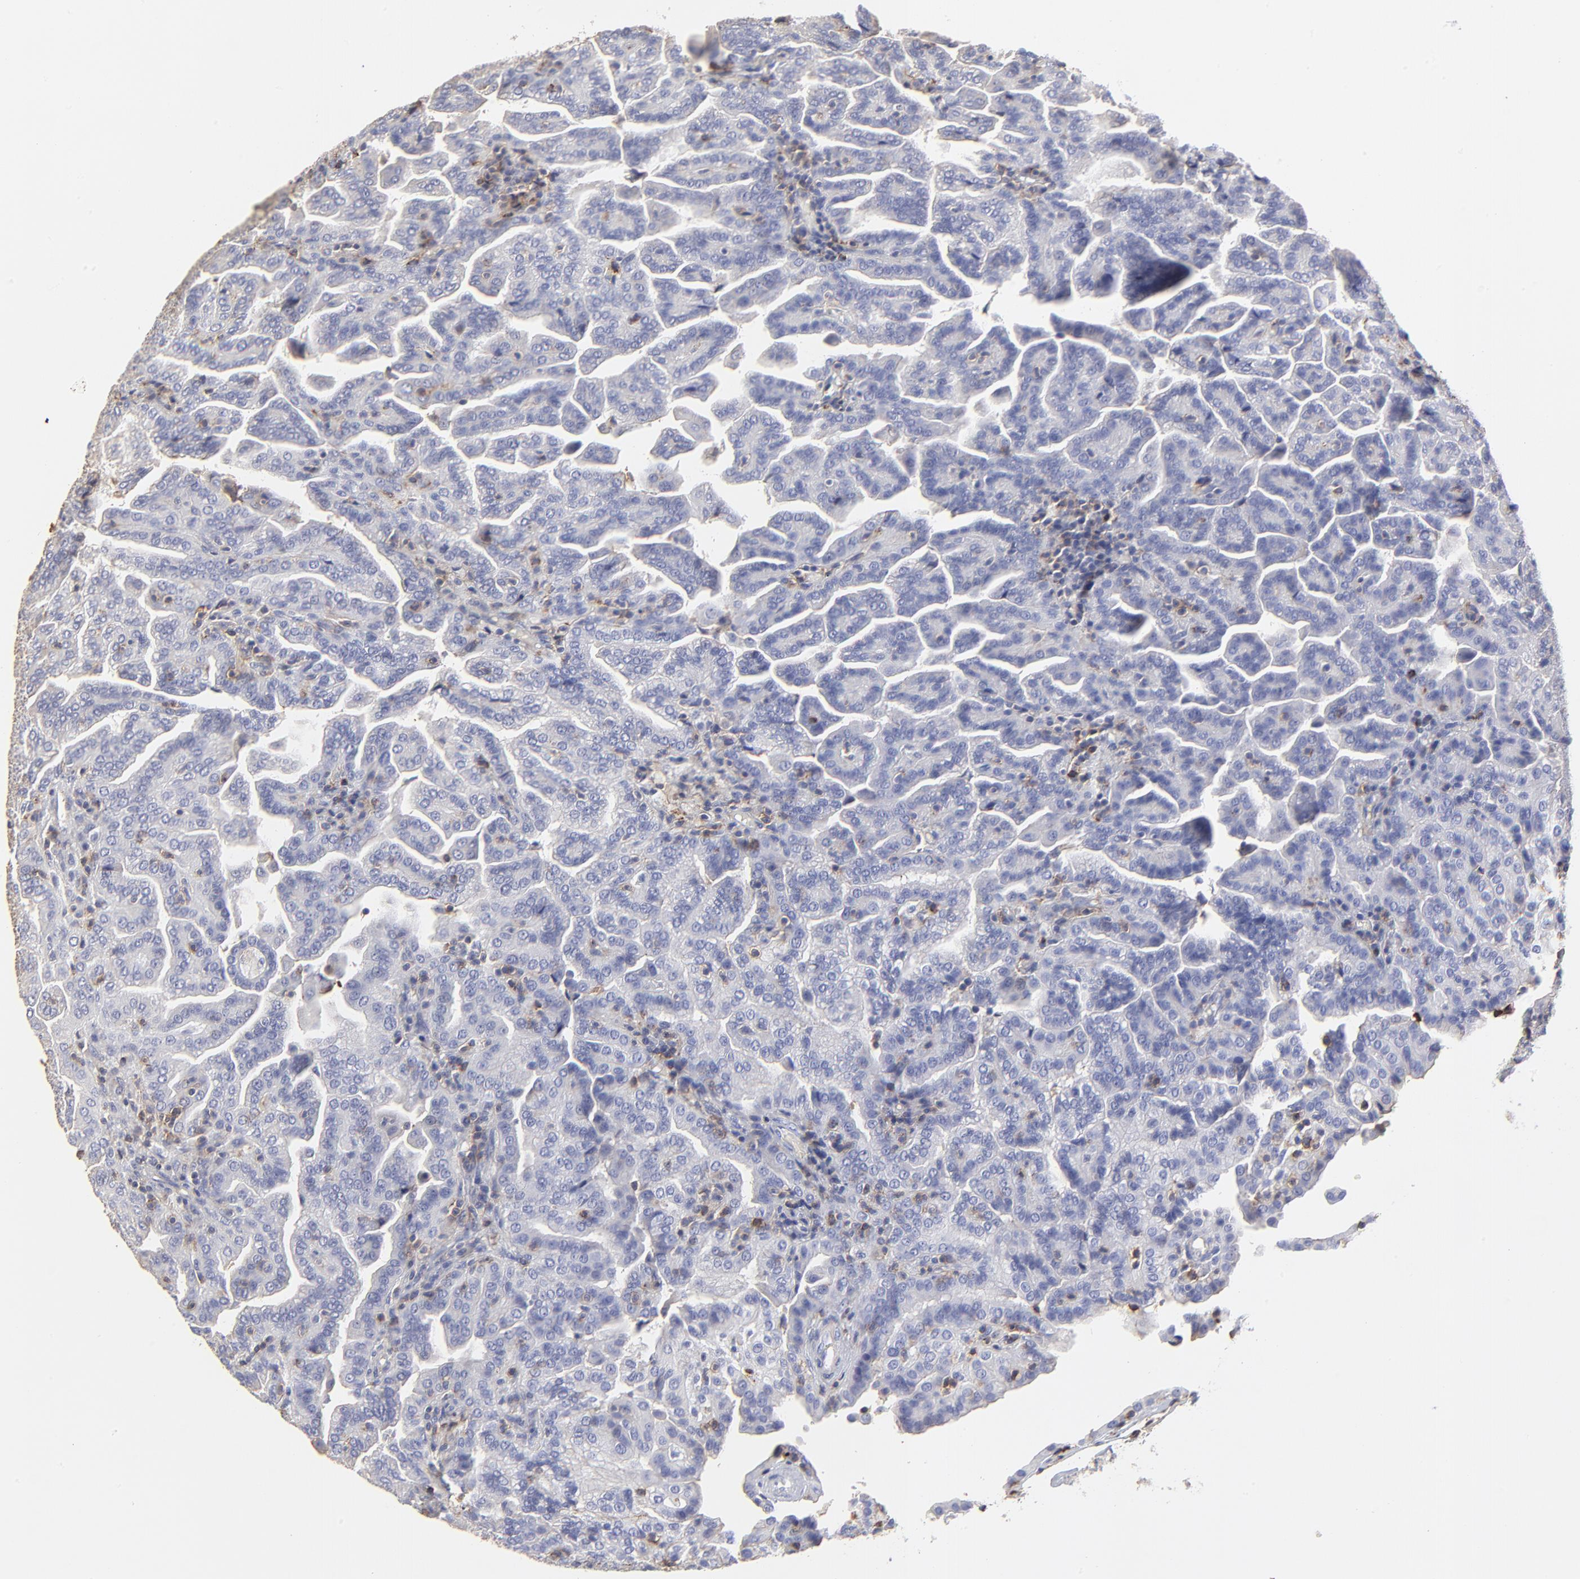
{"staining": {"intensity": "negative", "quantity": "none", "location": "none"}, "tissue": "renal cancer", "cell_type": "Tumor cells", "image_type": "cancer", "snomed": [{"axis": "morphology", "description": "Adenocarcinoma, NOS"}, {"axis": "topography", "description": "Kidney"}], "caption": "Immunohistochemical staining of adenocarcinoma (renal) reveals no significant expression in tumor cells.", "gene": "ANXA6", "patient": {"sex": "male", "age": 61}}